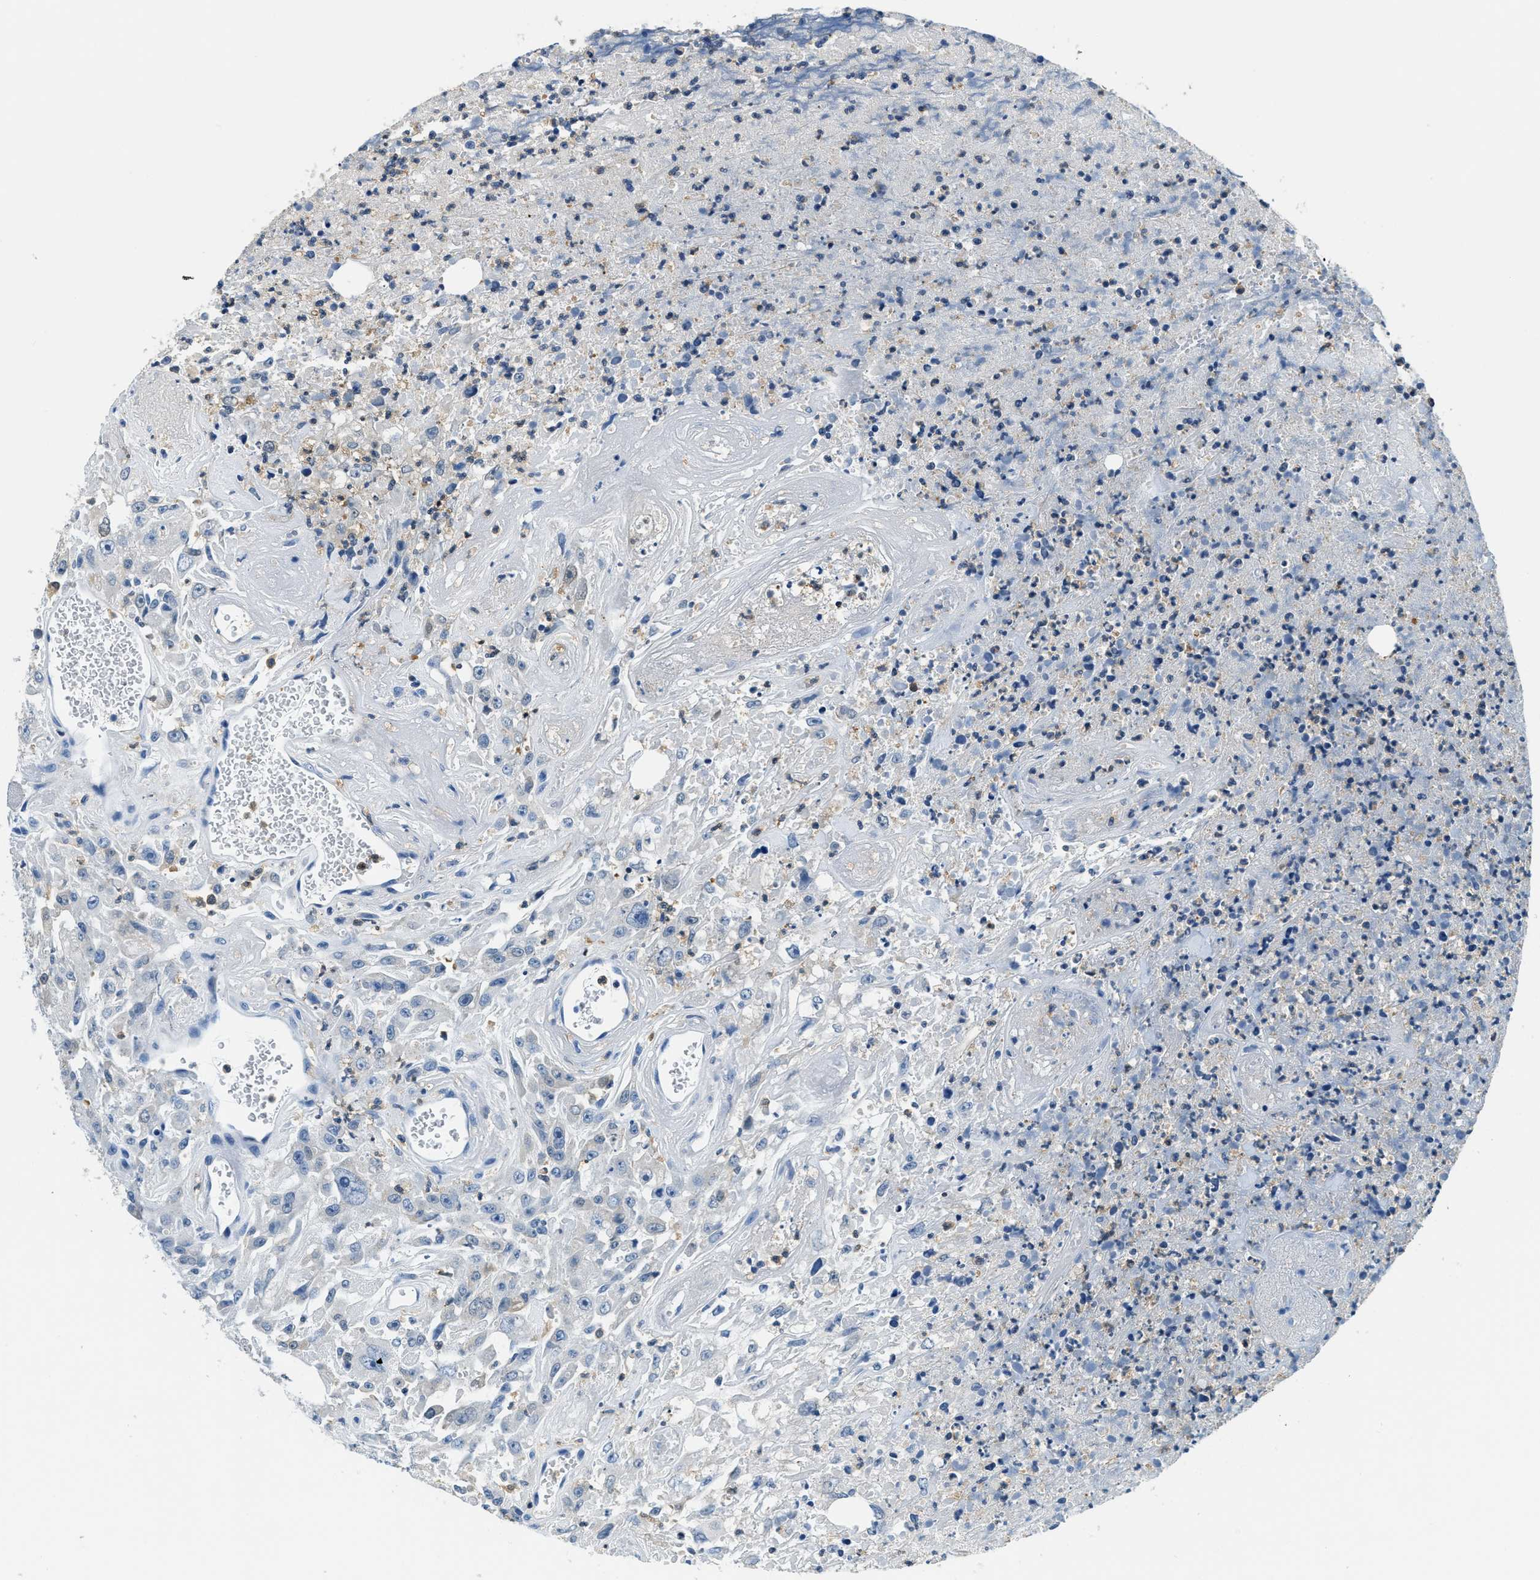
{"staining": {"intensity": "negative", "quantity": "none", "location": "none"}, "tissue": "urothelial cancer", "cell_type": "Tumor cells", "image_type": "cancer", "snomed": [{"axis": "morphology", "description": "Urothelial carcinoma, High grade"}, {"axis": "topography", "description": "Urinary bladder"}], "caption": "Immunohistochemistry (IHC) of urothelial cancer shows no staining in tumor cells. (Stains: DAB (3,3'-diaminobenzidine) IHC with hematoxylin counter stain, Microscopy: brightfield microscopy at high magnification).", "gene": "CAPG", "patient": {"sex": "male", "age": 46}}